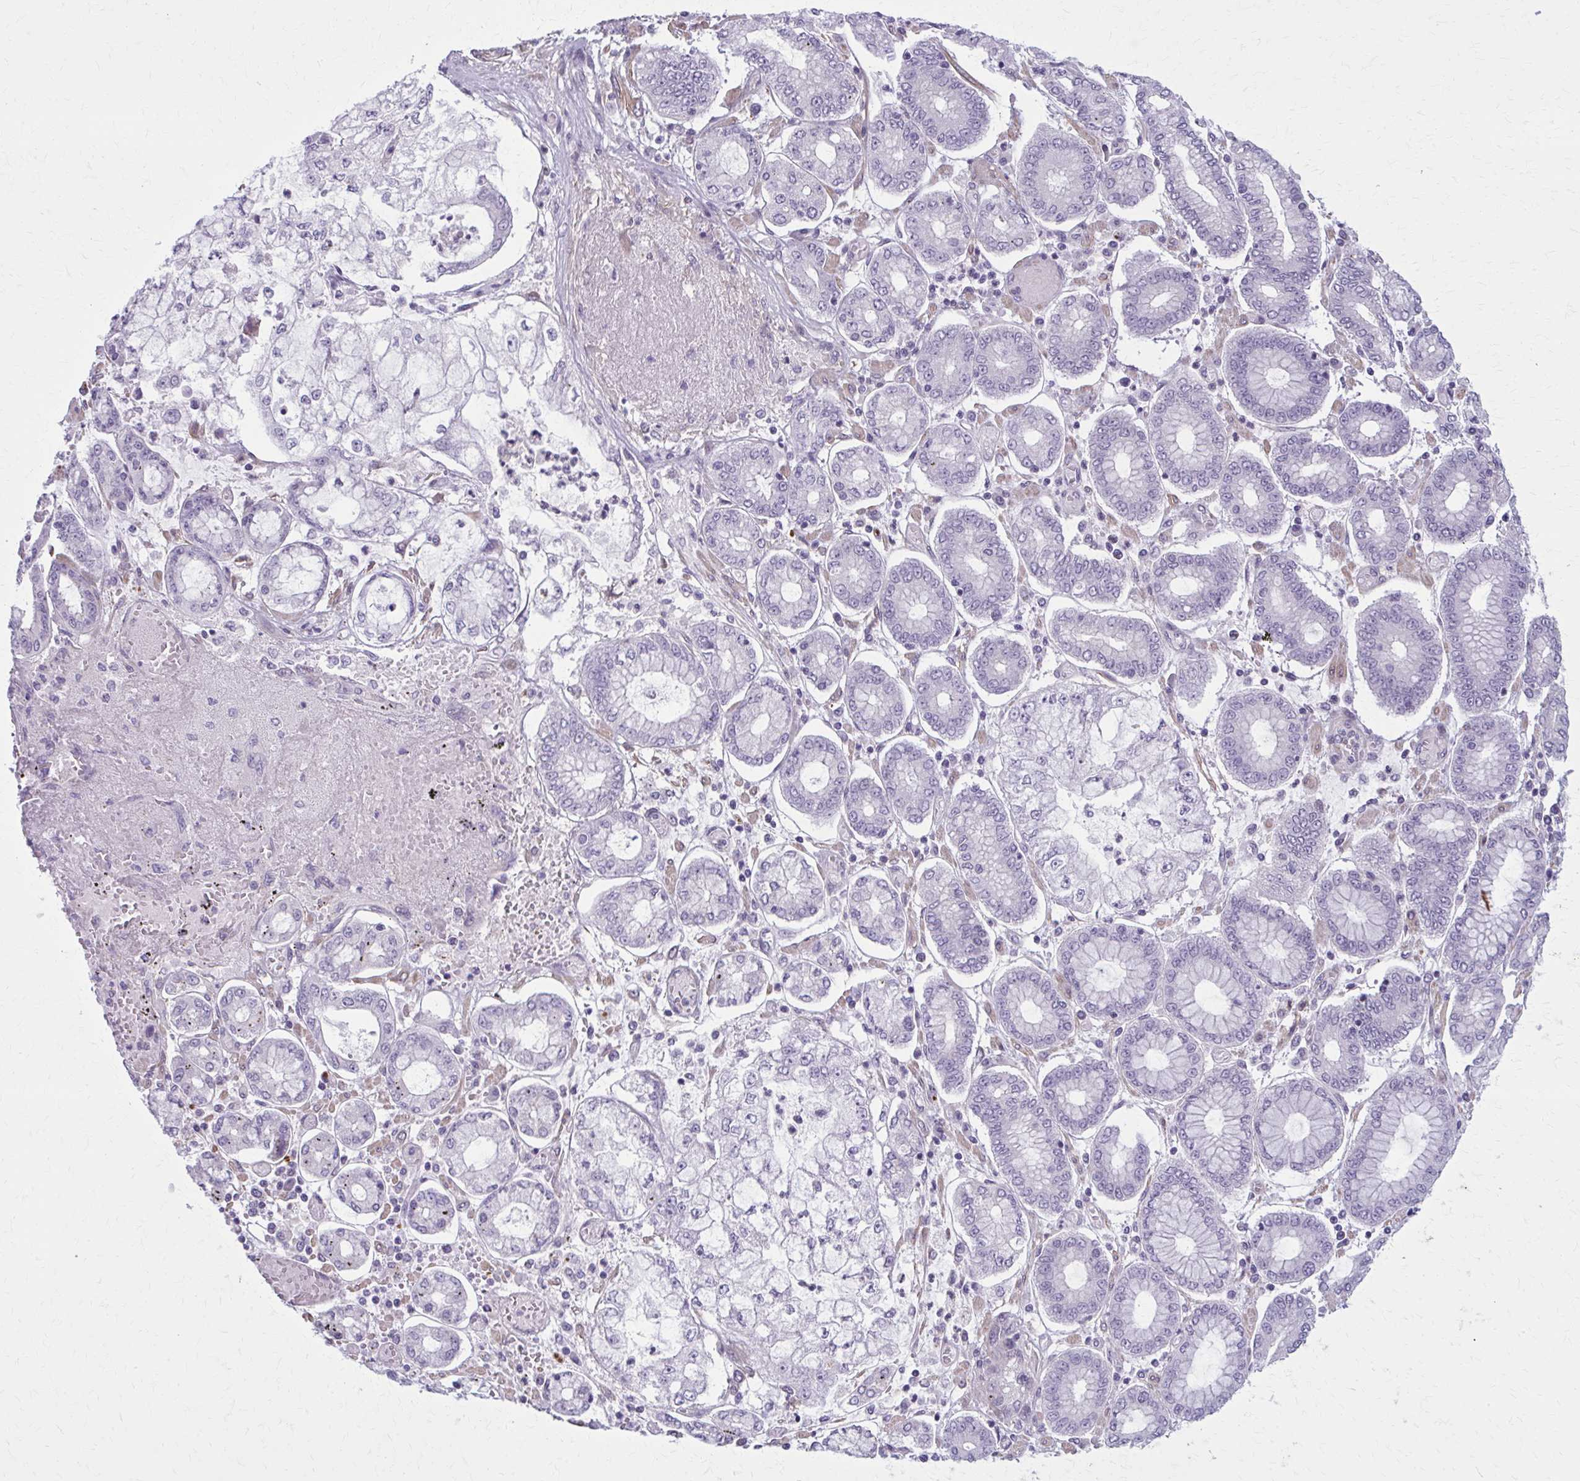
{"staining": {"intensity": "negative", "quantity": "none", "location": "none"}, "tissue": "stomach cancer", "cell_type": "Tumor cells", "image_type": "cancer", "snomed": [{"axis": "morphology", "description": "Adenocarcinoma, NOS"}, {"axis": "topography", "description": "Stomach"}], "caption": "This is a histopathology image of immunohistochemistry staining of stomach cancer, which shows no positivity in tumor cells.", "gene": "NUMBL", "patient": {"sex": "male", "age": 76}}